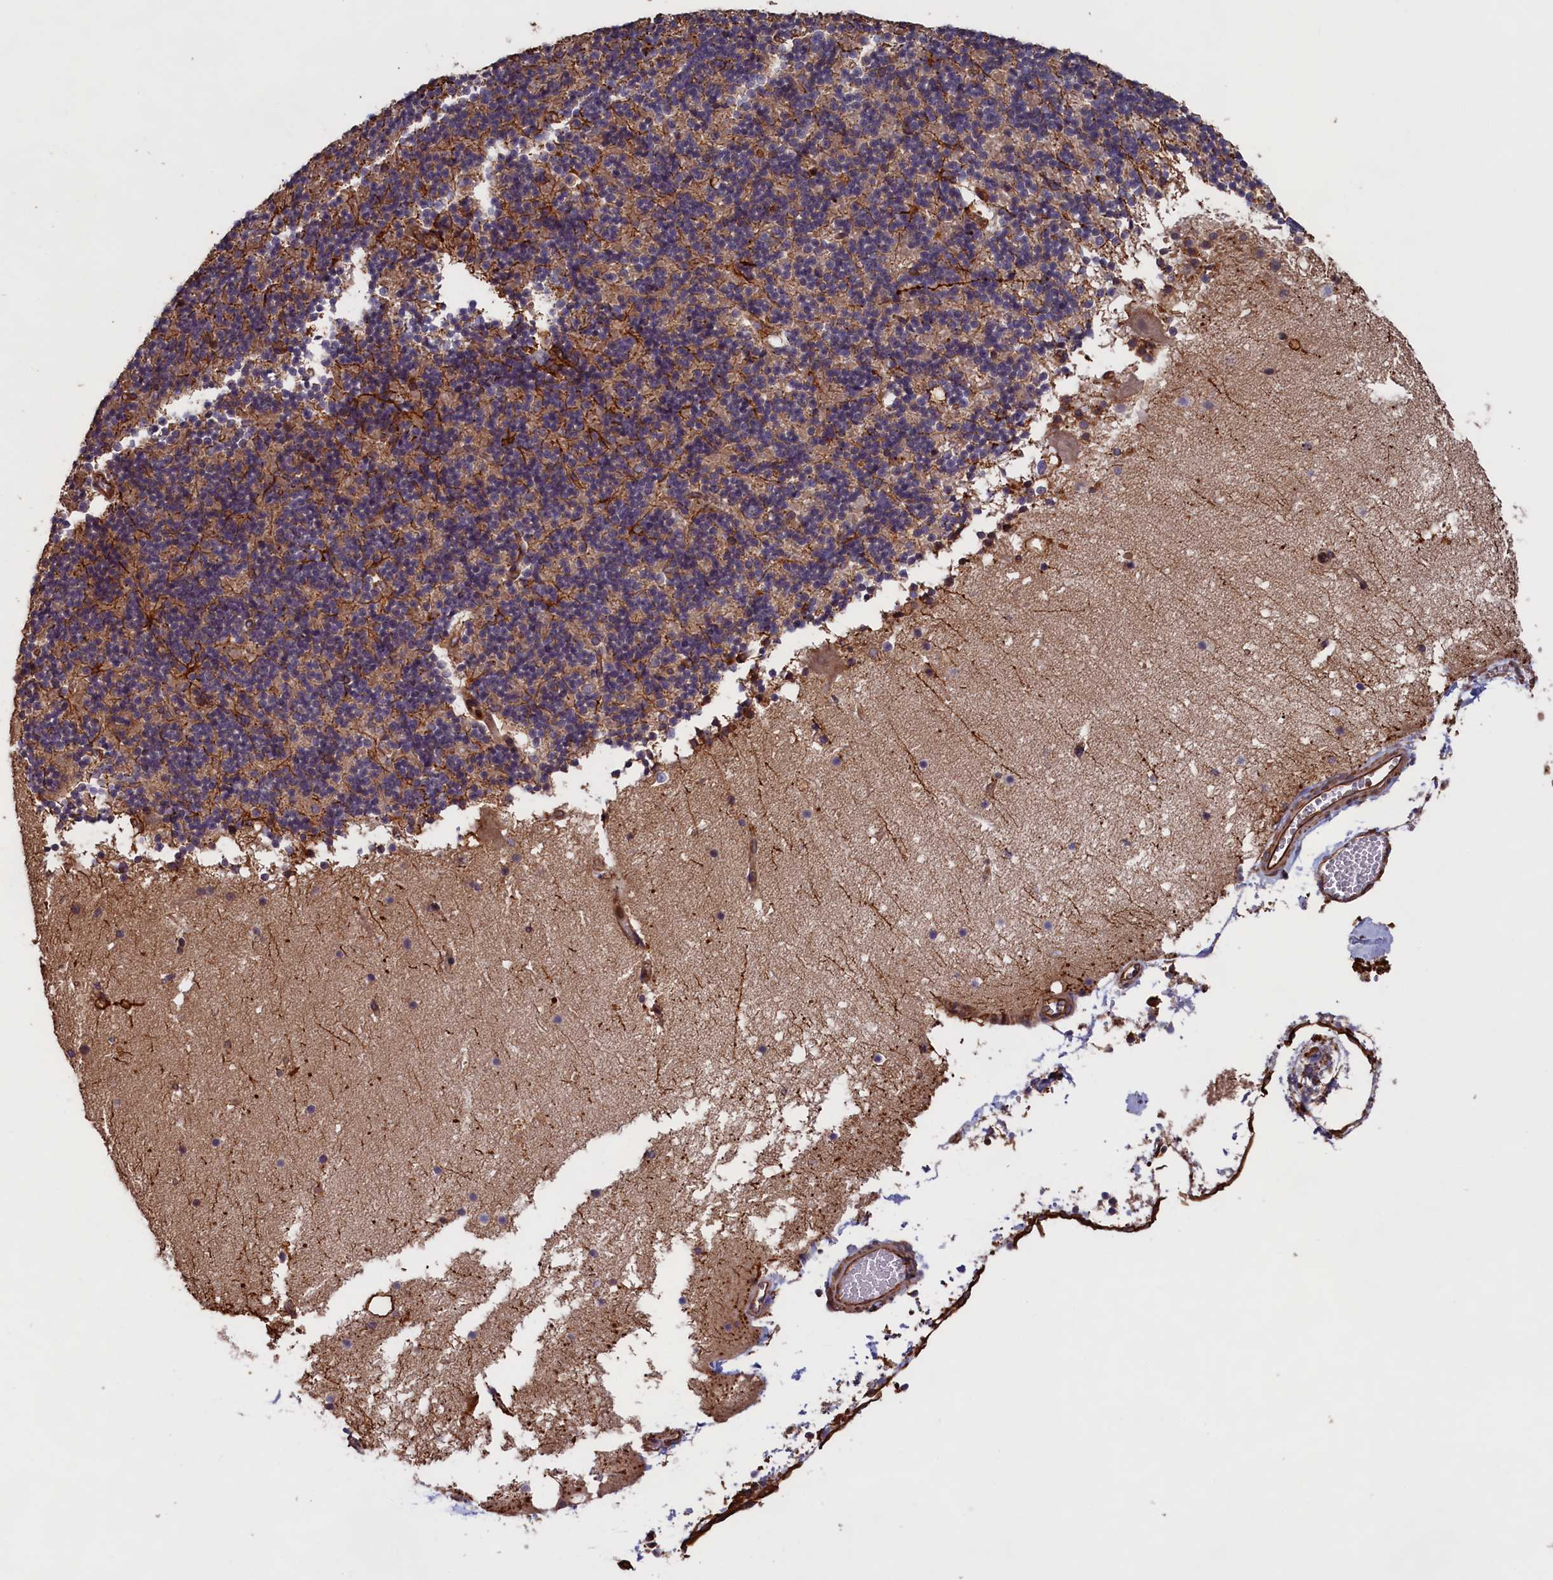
{"staining": {"intensity": "moderate", "quantity": "25%-75%", "location": "cytoplasmic/membranous"}, "tissue": "cerebellum", "cell_type": "Cells in granular layer", "image_type": "normal", "snomed": [{"axis": "morphology", "description": "Normal tissue, NOS"}, {"axis": "topography", "description": "Cerebellum"}], "caption": "Immunohistochemistry (IHC) photomicrograph of benign human cerebellum stained for a protein (brown), which exhibits medium levels of moderate cytoplasmic/membranous expression in approximately 25%-75% of cells in granular layer.", "gene": "CCDC124", "patient": {"sex": "male", "age": 57}}